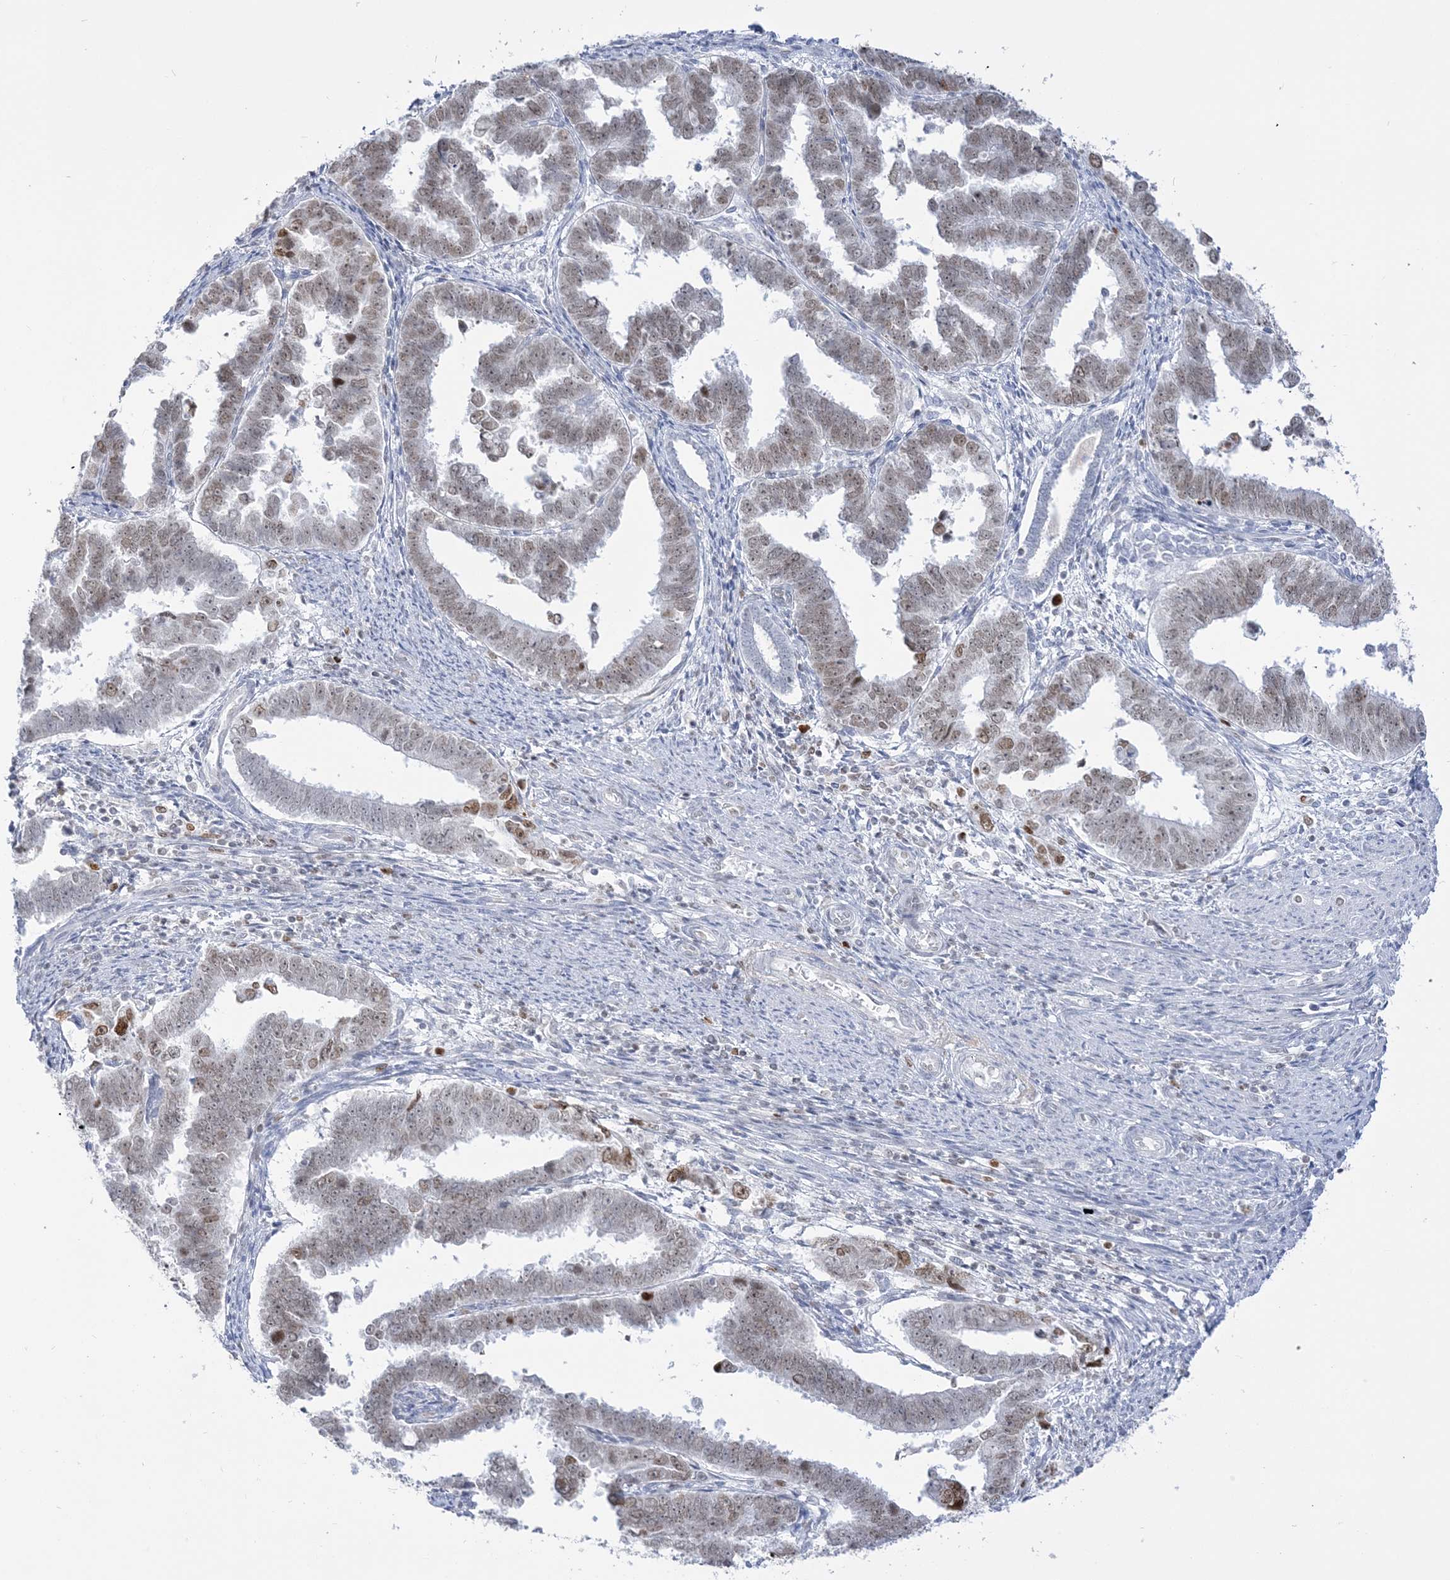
{"staining": {"intensity": "moderate", "quantity": "<25%", "location": "nuclear"}, "tissue": "endometrial cancer", "cell_type": "Tumor cells", "image_type": "cancer", "snomed": [{"axis": "morphology", "description": "Adenocarcinoma, NOS"}, {"axis": "topography", "description": "Endometrium"}], "caption": "Immunohistochemical staining of human endometrial adenocarcinoma exhibits low levels of moderate nuclear protein positivity in about <25% of tumor cells.", "gene": "DDX21", "patient": {"sex": "female", "age": 75}}